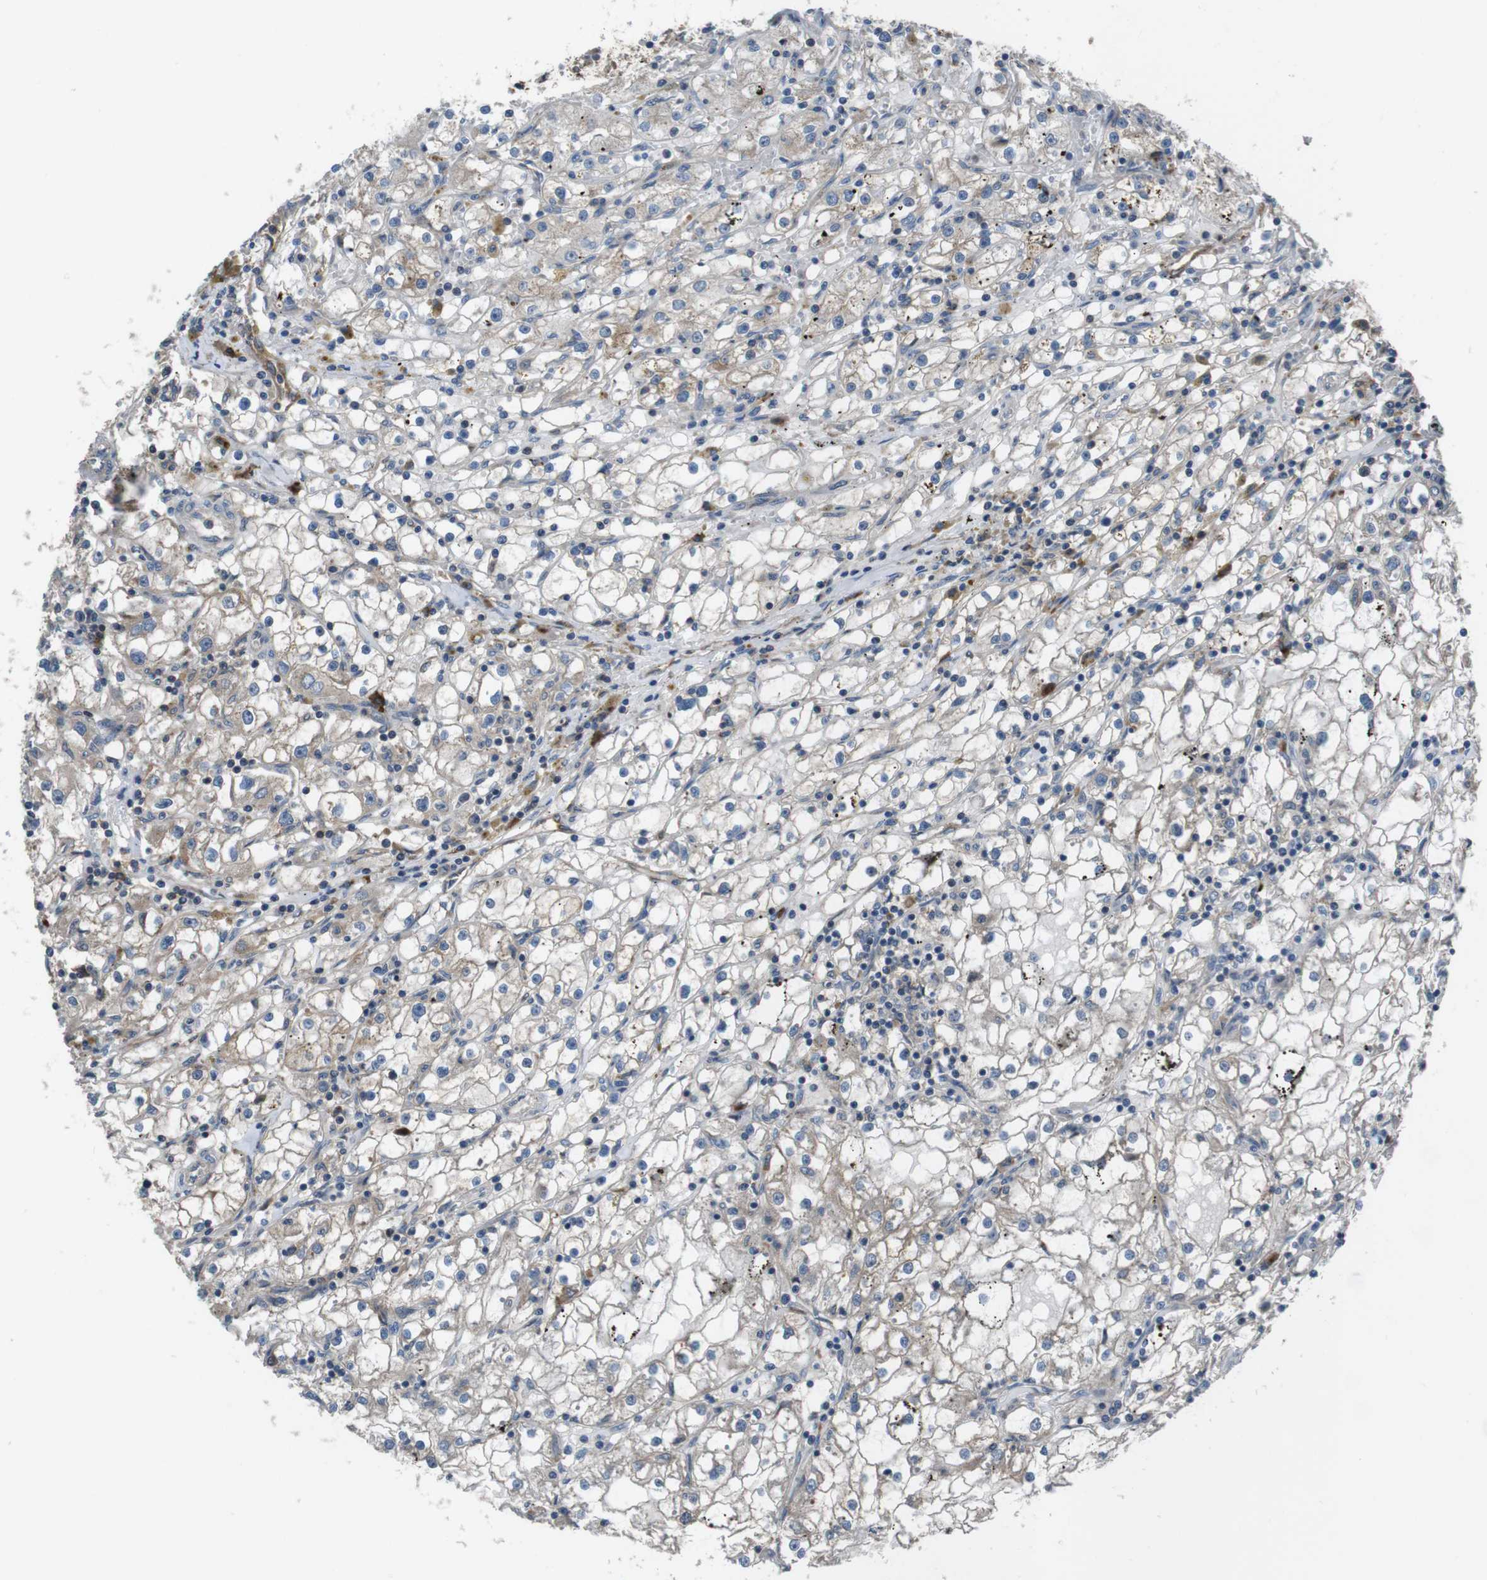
{"staining": {"intensity": "weak", "quantity": "<25%", "location": "cytoplasmic/membranous"}, "tissue": "renal cancer", "cell_type": "Tumor cells", "image_type": "cancer", "snomed": [{"axis": "morphology", "description": "Adenocarcinoma, NOS"}, {"axis": "topography", "description": "Kidney"}], "caption": "The image reveals no significant expression in tumor cells of adenocarcinoma (renal).", "gene": "SLC22A23", "patient": {"sex": "male", "age": 56}}